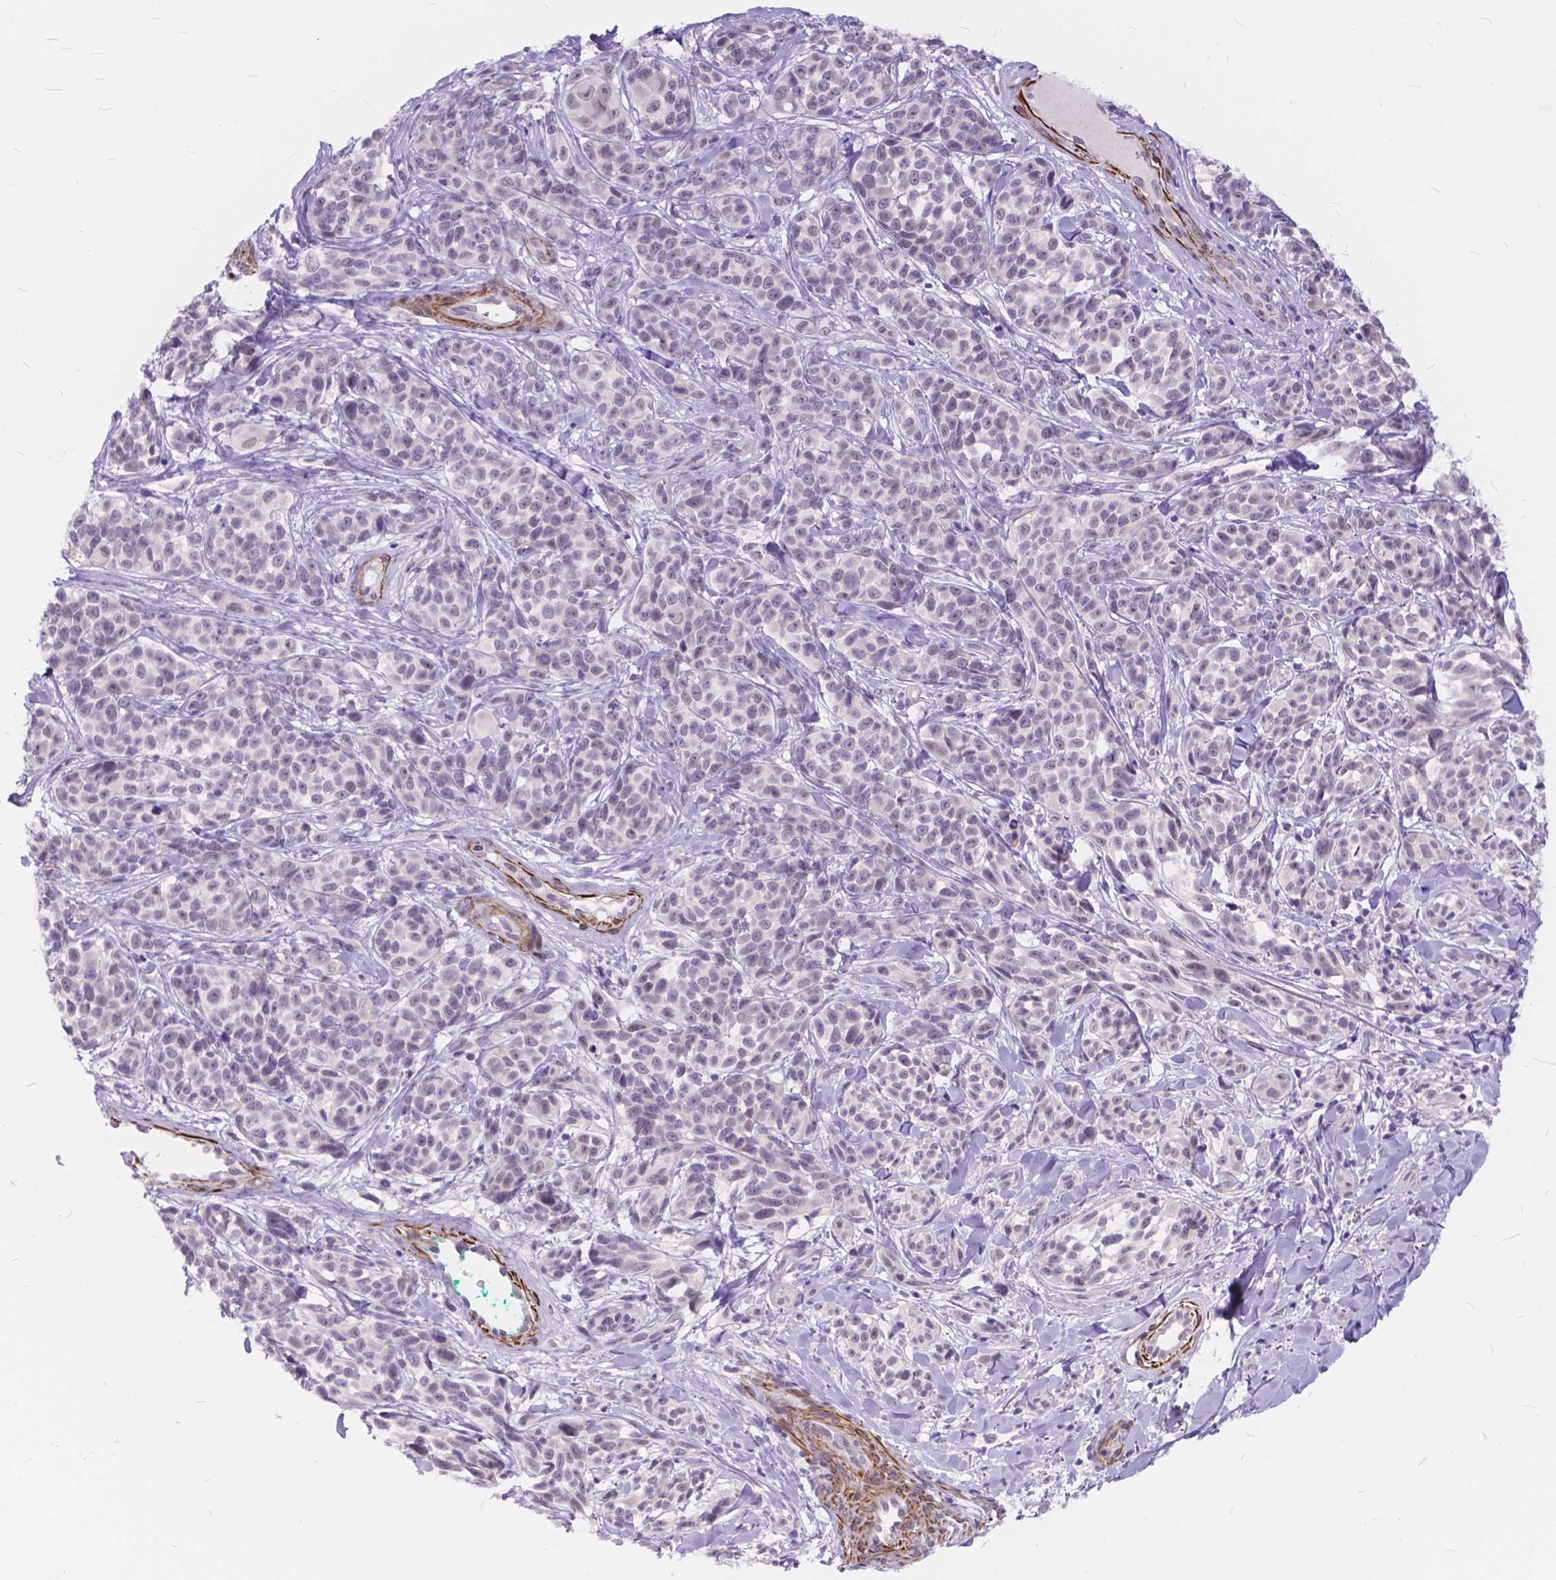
{"staining": {"intensity": "negative", "quantity": "none", "location": "none"}, "tissue": "melanoma", "cell_type": "Tumor cells", "image_type": "cancer", "snomed": [{"axis": "morphology", "description": "Malignant melanoma, NOS"}, {"axis": "topography", "description": "Skin"}], "caption": "The histopathology image displays no staining of tumor cells in malignant melanoma.", "gene": "MAN2C1", "patient": {"sex": "female", "age": 88}}